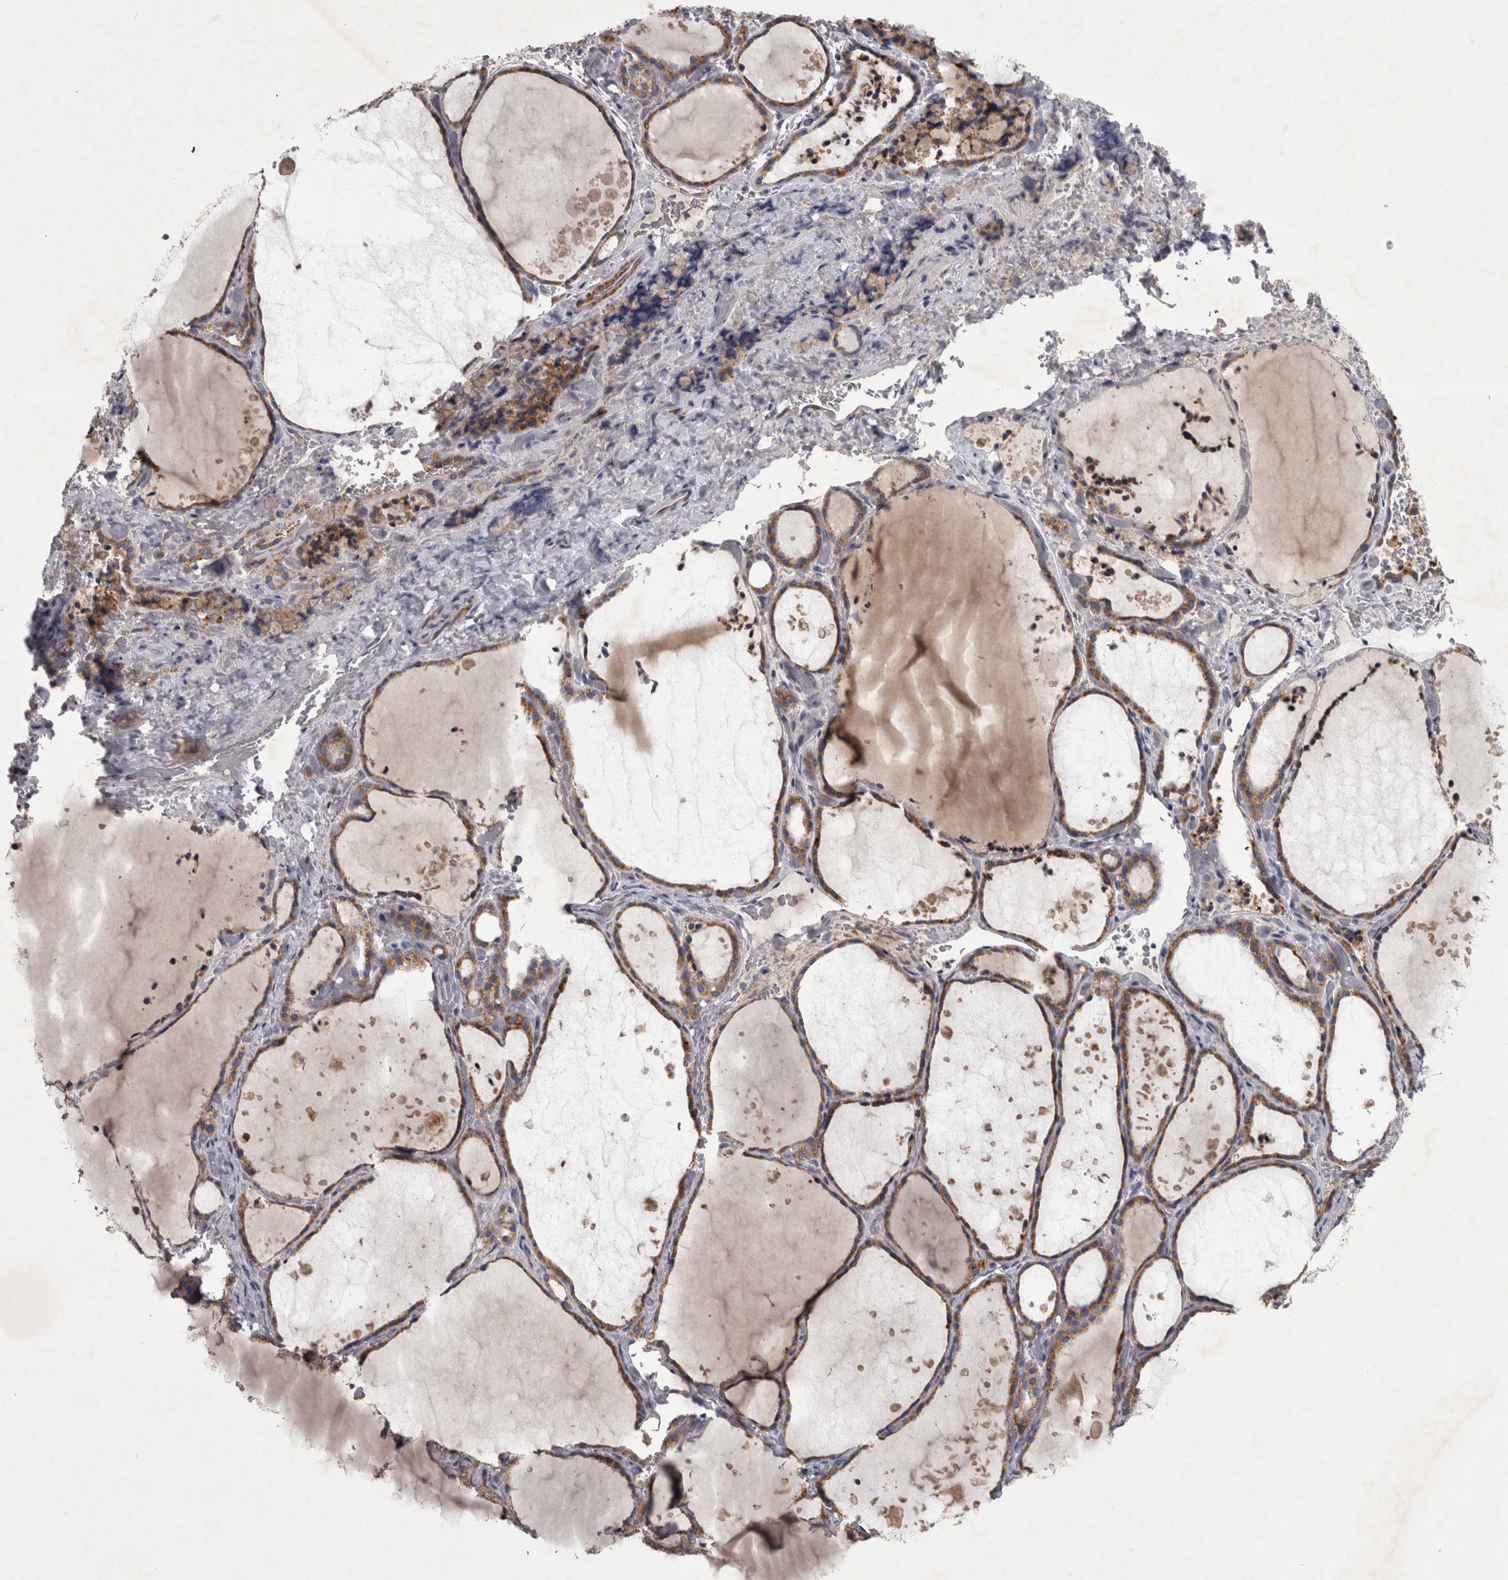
{"staining": {"intensity": "moderate", "quantity": ">75%", "location": "cytoplasmic/membranous"}, "tissue": "thyroid gland", "cell_type": "Glandular cells", "image_type": "normal", "snomed": [{"axis": "morphology", "description": "Normal tissue, NOS"}, {"axis": "topography", "description": "Thyroid gland"}], "caption": "High-power microscopy captured an IHC micrograph of normal thyroid gland, revealing moderate cytoplasmic/membranous expression in about >75% of glandular cells.", "gene": "DBT", "patient": {"sex": "female", "age": 44}}